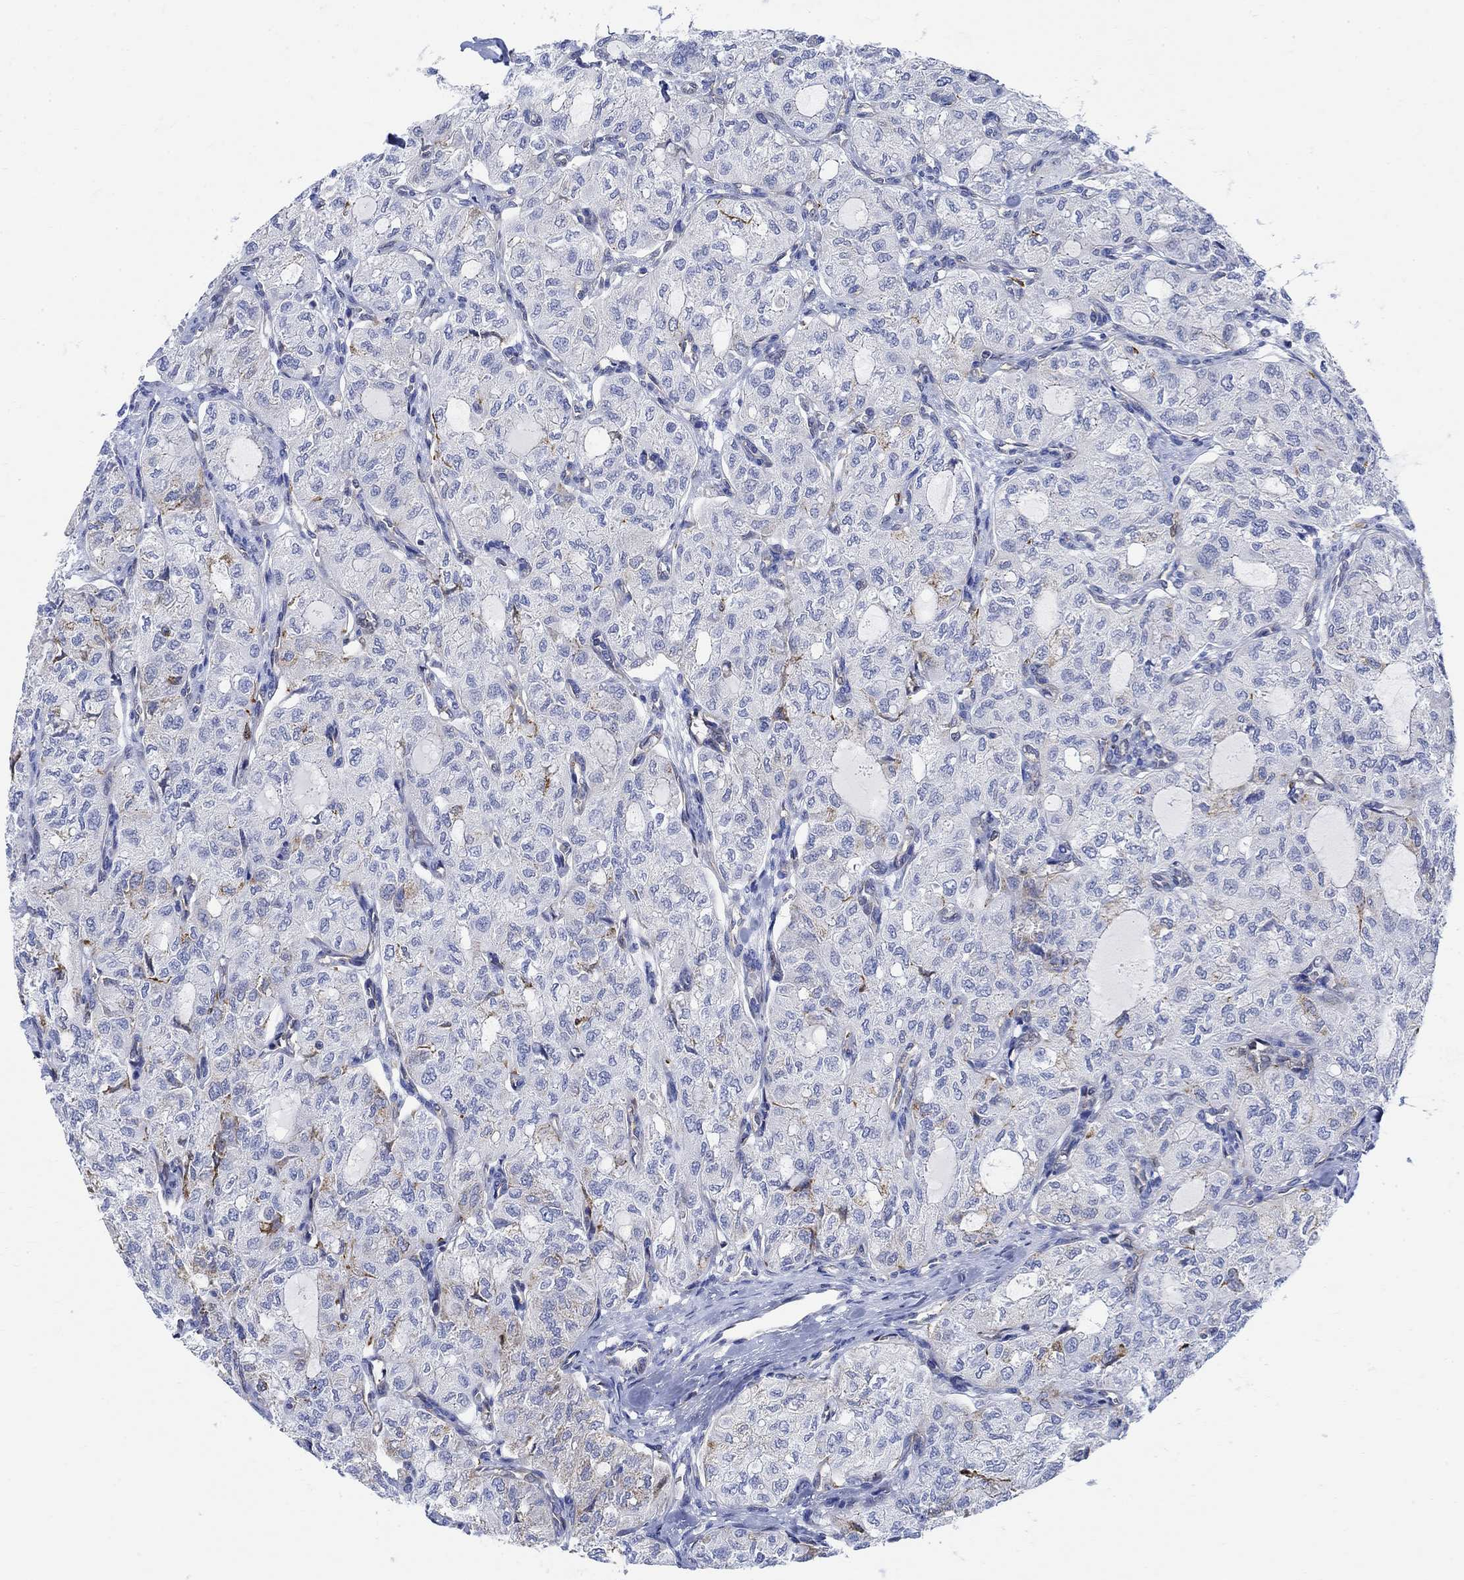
{"staining": {"intensity": "moderate", "quantity": "<25%", "location": "cytoplasmic/membranous"}, "tissue": "thyroid cancer", "cell_type": "Tumor cells", "image_type": "cancer", "snomed": [{"axis": "morphology", "description": "Follicular adenoma carcinoma, NOS"}, {"axis": "topography", "description": "Thyroid gland"}], "caption": "This is a micrograph of immunohistochemistry (IHC) staining of thyroid follicular adenoma carcinoma, which shows moderate expression in the cytoplasmic/membranous of tumor cells.", "gene": "PHF21B", "patient": {"sex": "male", "age": 75}}